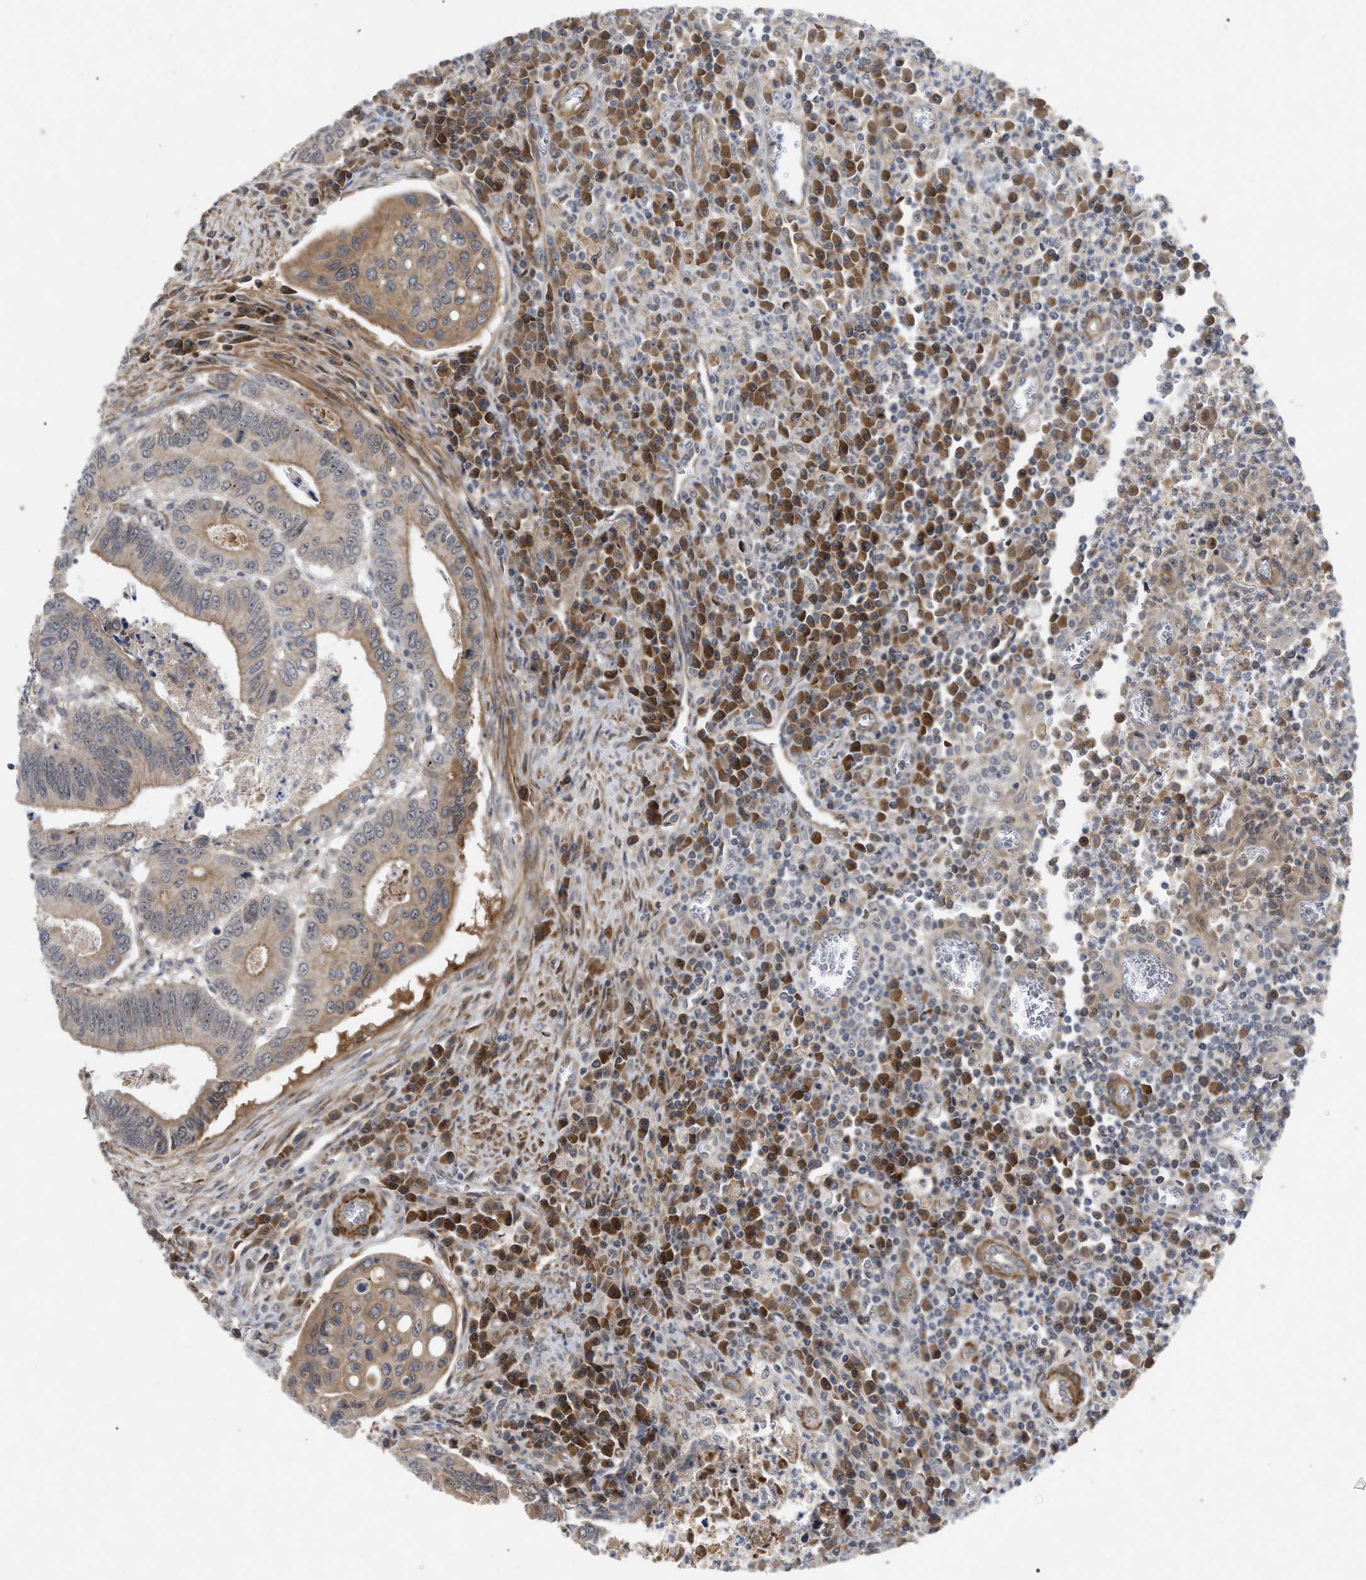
{"staining": {"intensity": "moderate", "quantity": ">75%", "location": "cytoplasmic/membranous"}, "tissue": "colorectal cancer", "cell_type": "Tumor cells", "image_type": "cancer", "snomed": [{"axis": "morphology", "description": "Inflammation, NOS"}, {"axis": "morphology", "description": "Adenocarcinoma, NOS"}, {"axis": "topography", "description": "Colon"}], "caption": "The photomicrograph reveals a brown stain indicating the presence of a protein in the cytoplasmic/membranous of tumor cells in colorectal adenocarcinoma.", "gene": "ST6GALNAC6", "patient": {"sex": "male", "age": 72}}